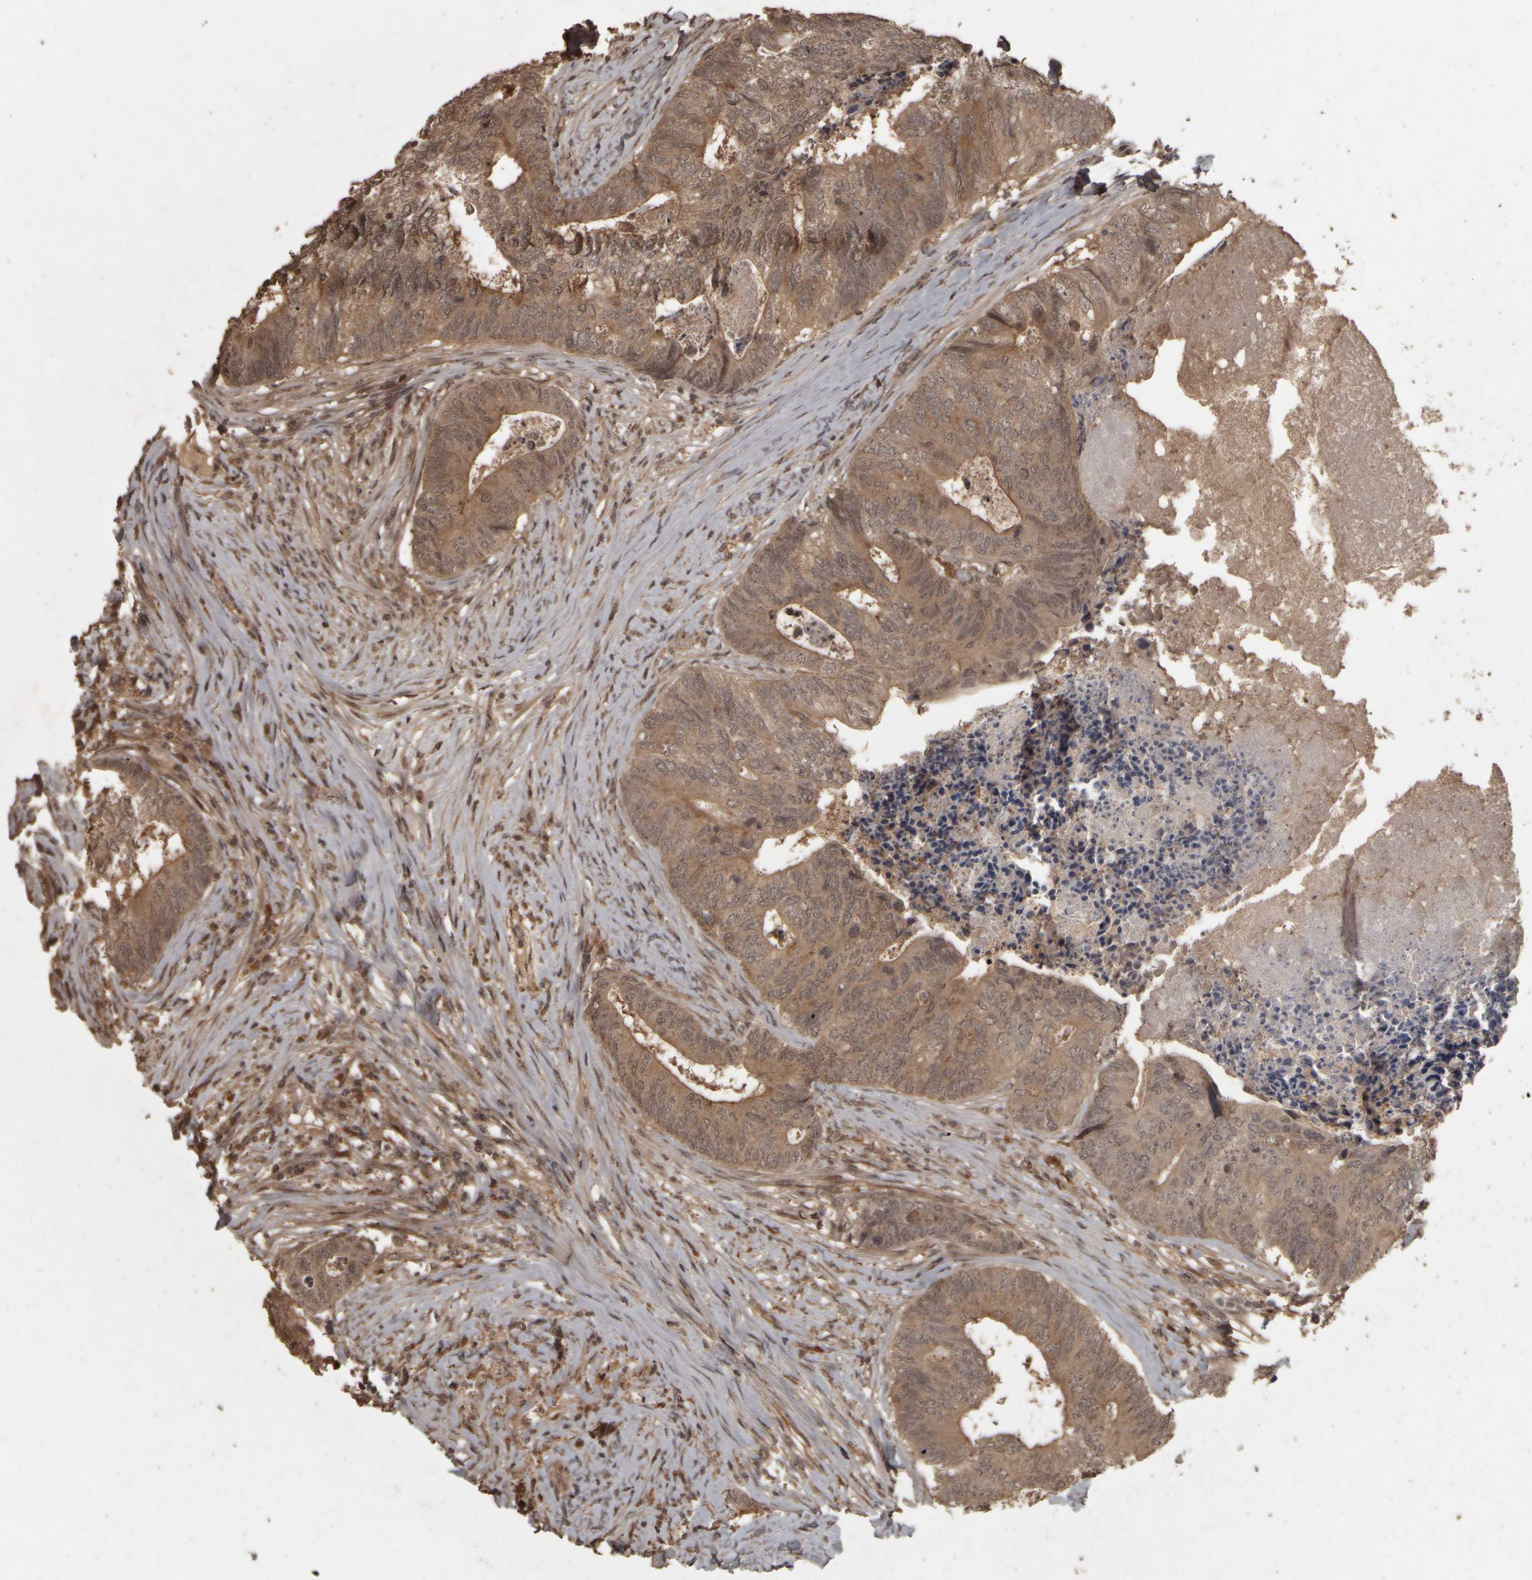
{"staining": {"intensity": "moderate", "quantity": ">75%", "location": "cytoplasmic/membranous"}, "tissue": "colorectal cancer", "cell_type": "Tumor cells", "image_type": "cancer", "snomed": [{"axis": "morphology", "description": "Adenocarcinoma, NOS"}, {"axis": "topography", "description": "Colon"}], "caption": "The photomicrograph exhibits immunohistochemical staining of colorectal adenocarcinoma. There is moderate cytoplasmic/membranous positivity is identified in about >75% of tumor cells.", "gene": "ACO1", "patient": {"sex": "female", "age": 67}}